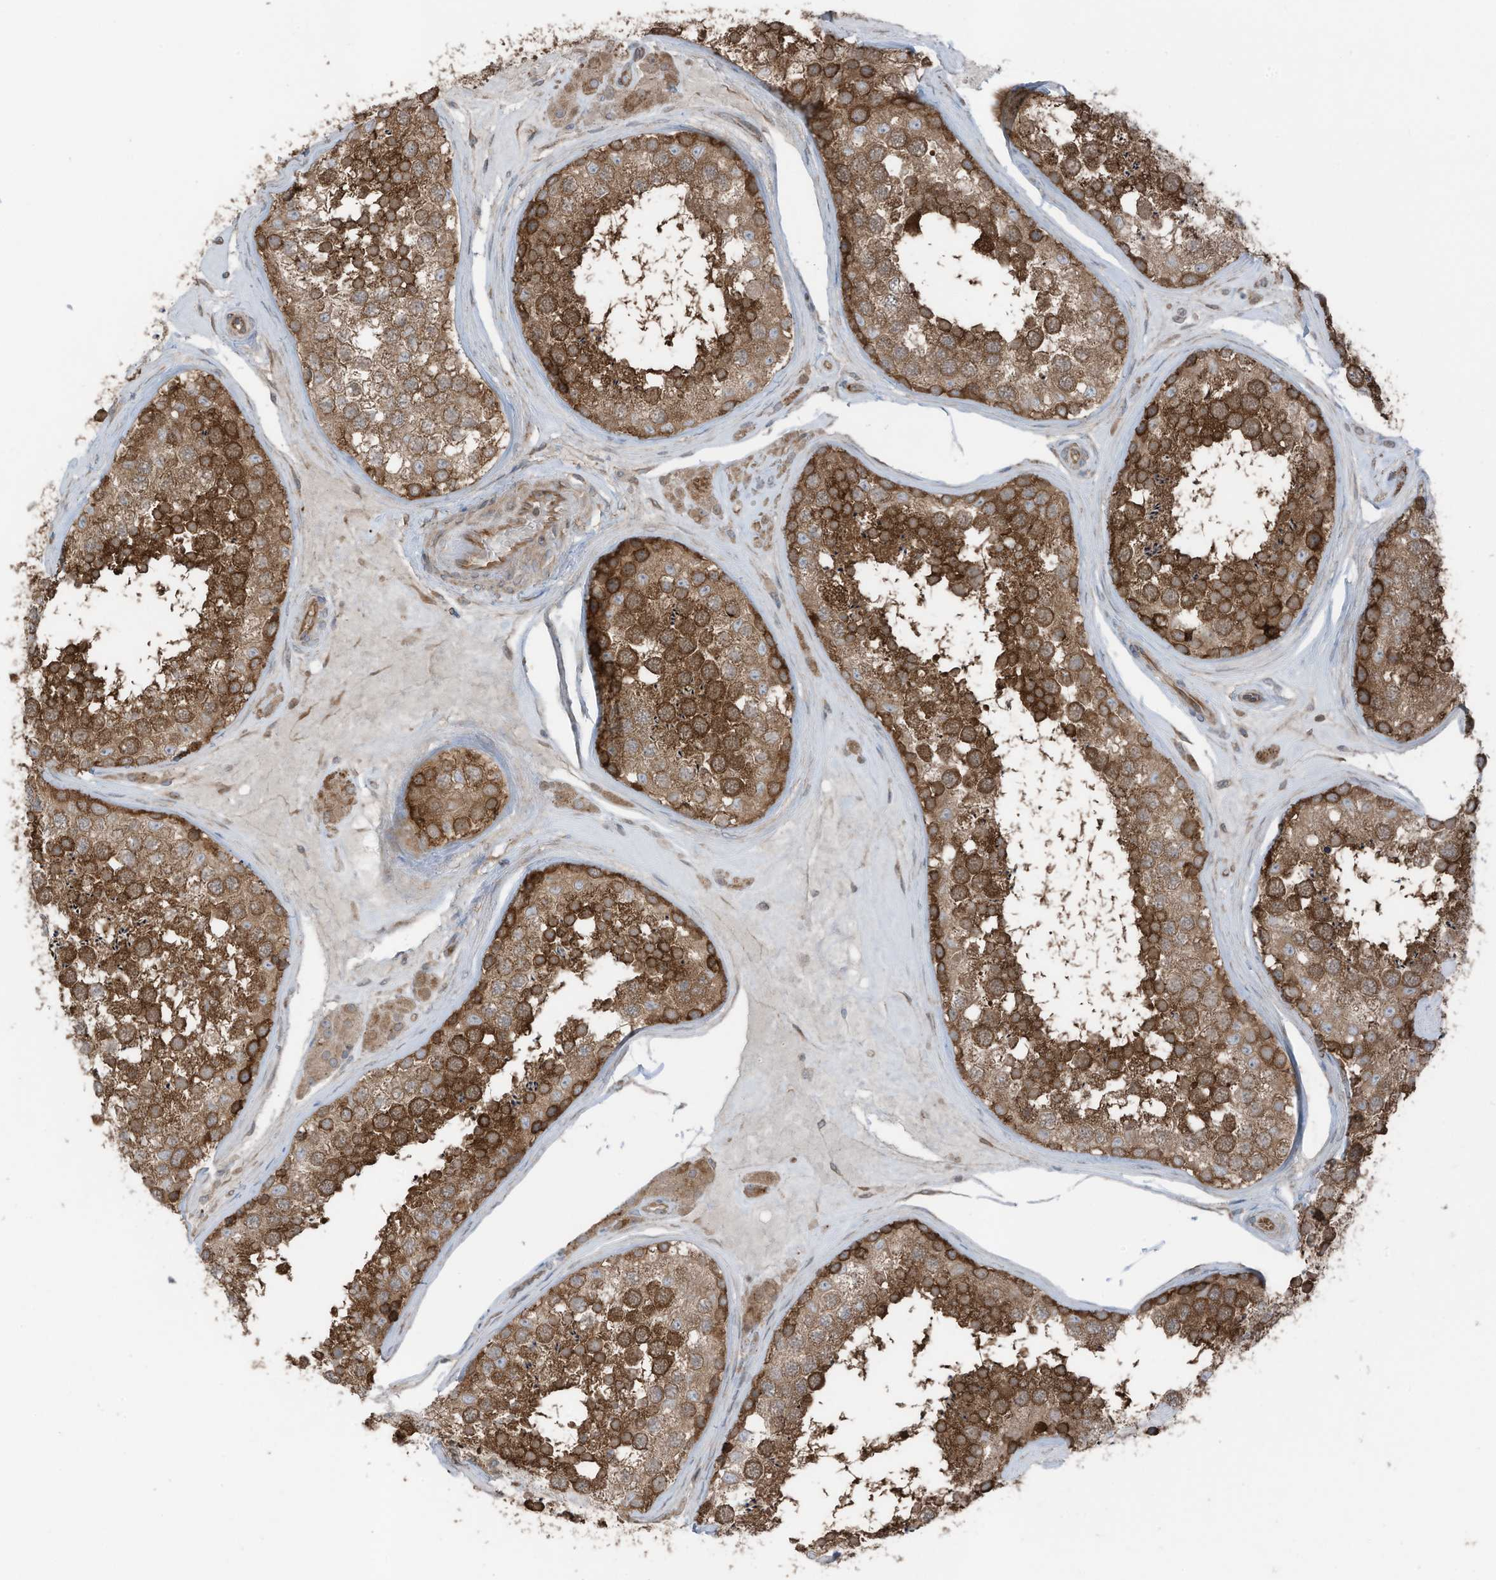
{"staining": {"intensity": "strong", "quantity": ">75%", "location": "cytoplasmic/membranous"}, "tissue": "testis", "cell_type": "Cells in seminiferous ducts", "image_type": "normal", "snomed": [{"axis": "morphology", "description": "Normal tissue, NOS"}, {"axis": "topography", "description": "Testis"}], "caption": "Immunohistochemistry (IHC) of unremarkable human testis displays high levels of strong cytoplasmic/membranous staining in approximately >75% of cells in seminiferous ducts. Nuclei are stained in blue.", "gene": "TXNDC9", "patient": {"sex": "male", "age": 46}}